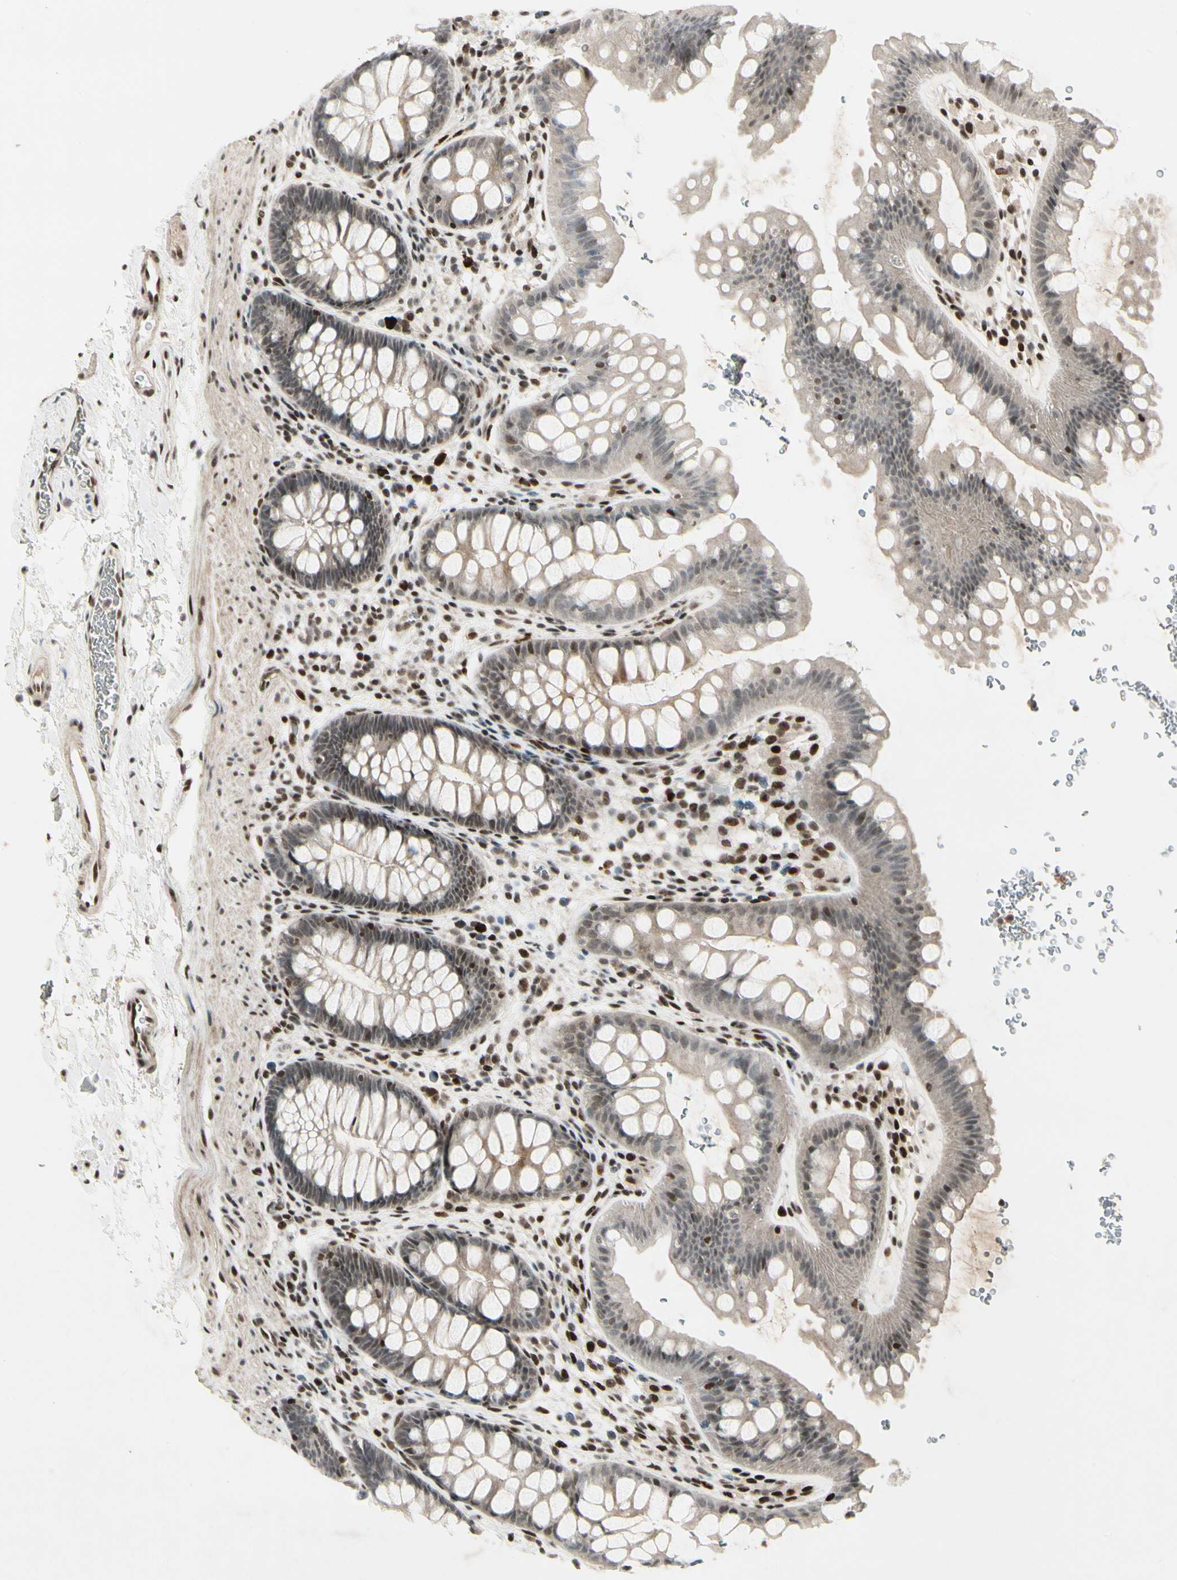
{"staining": {"intensity": "weak", "quantity": "25%-75%", "location": "nuclear"}, "tissue": "rectum", "cell_type": "Glandular cells", "image_type": "normal", "snomed": [{"axis": "morphology", "description": "Normal tissue, NOS"}, {"axis": "topography", "description": "Rectum"}], "caption": "Benign rectum was stained to show a protein in brown. There is low levels of weak nuclear positivity in approximately 25%-75% of glandular cells. The staining was performed using DAB to visualize the protein expression in brown, while the nuclei were stained in blue with hematoxylin (Magnification: 20x).", "gene": "FOXJ2", "patient": {"sex": "female", "age": 24}}